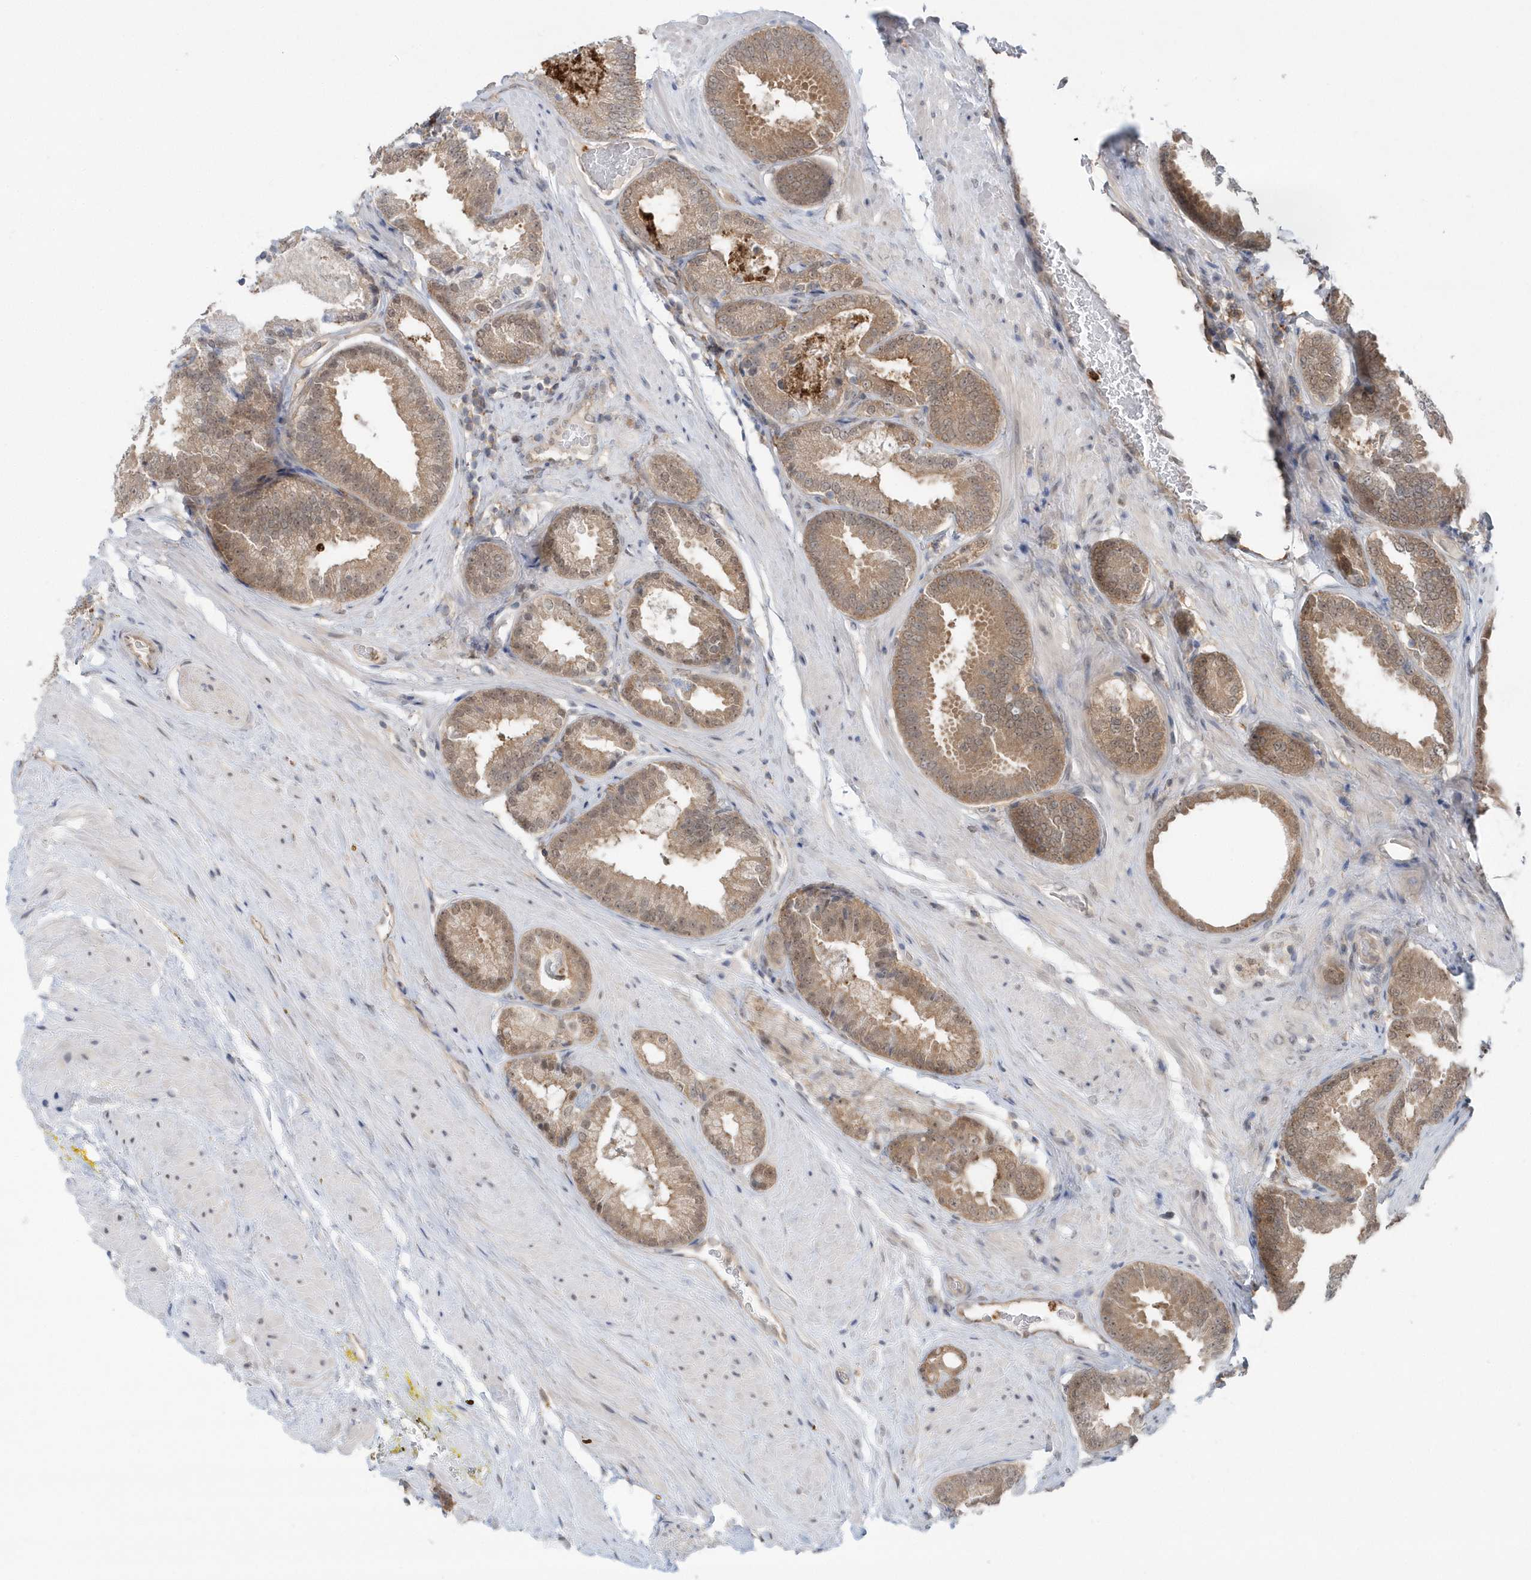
{"staining": {"intensity": "moderate", "quantity": ">75%", "location": "cytoplasmic/membranous"}, "tissue": "prostate cancer", "cell_type": "Tumor cells", "image_type": "cancer", "snomed": [{"axis": "morphology", "description": "Normal tissue, NOS"}, {"axis": "morphology", "description": "Adenocarcinoma, Low grade"}, {"axis": "topography", "description": "Prostate"}, {"axis": "topography", "description": "Peripheral nerve tissue"}], "caption": "Tumor cells reveal medium levels of moderate cytoplasmic/membranous expression in approximately >75% of cells in adenocarcinoma (low-grade) (prostate).", "gene": "RNF7", "patient": {"sex": "male", "age": 71}}